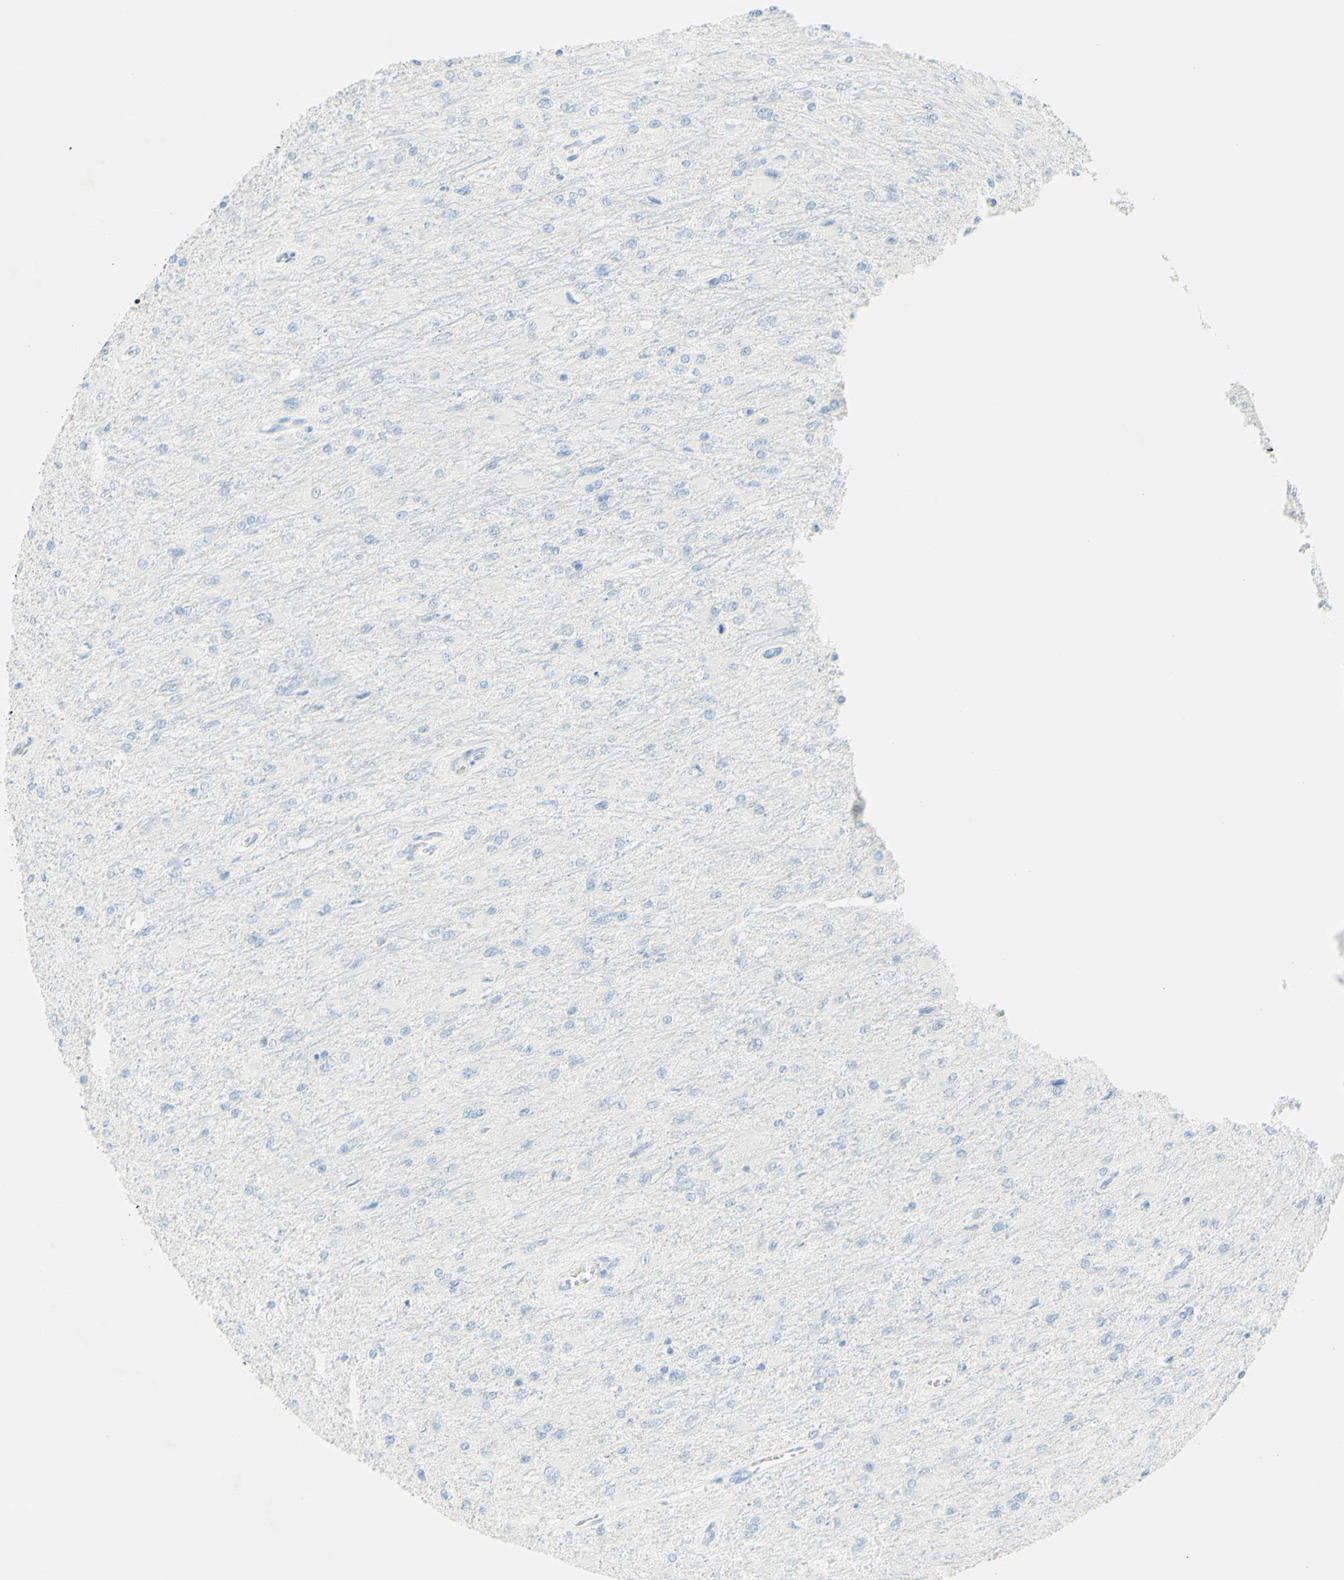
{"staining": {"intensity": "negative", "quantity": "none", "location": "none"}, "tissue": "glioma", "cell_type": "Tumor cells", "image_type": "cancer", "snomed": [{"axis": "morphology", "description": "Glioma, malignant, High grade"}, {"axis": "topography", "description": "Cerebral cortex"}], "caption": "High-grade glioma (malignant) was stained to show a protein in brown. There is no significant staining in tumor cells.", "gene": "FMR1NB", "patient": {"sex": "female", "age": 36}}